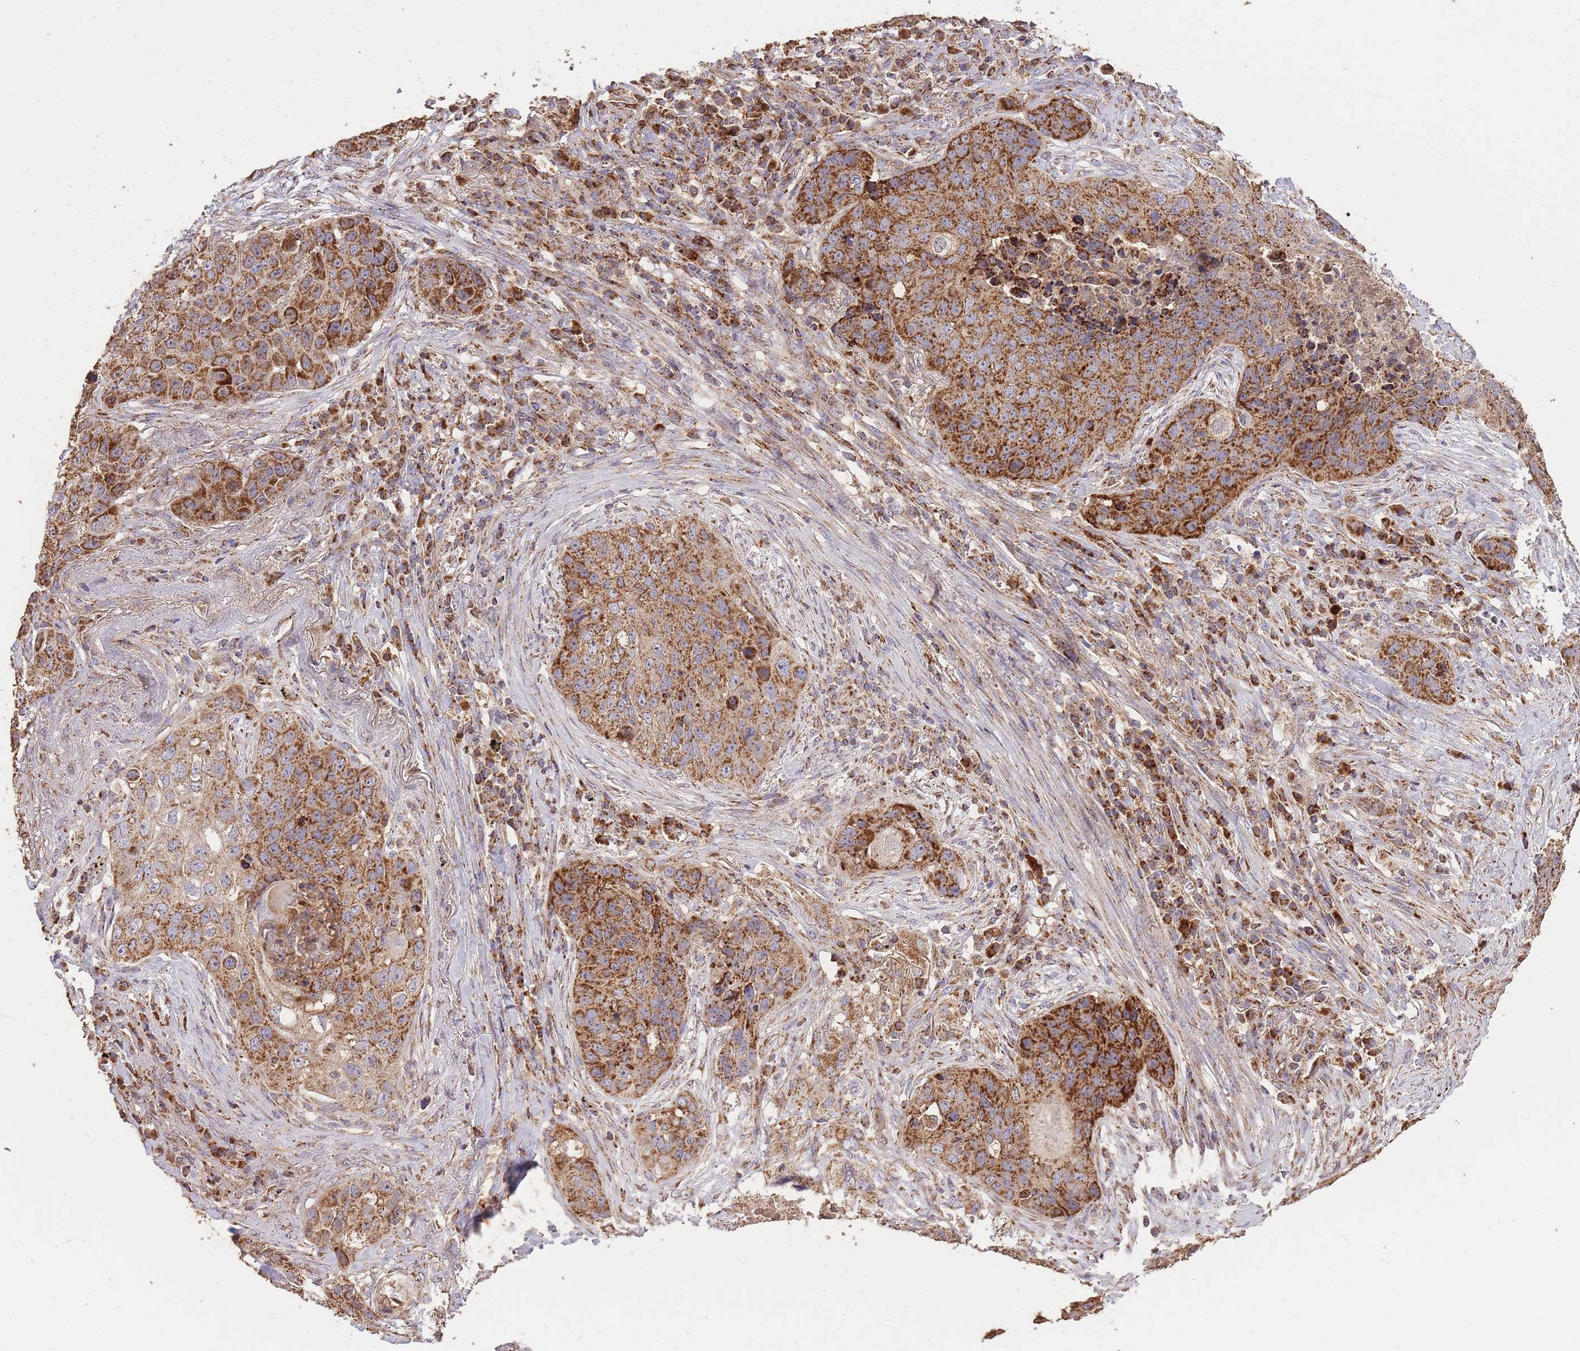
{"staining": {"intensity": "strong", "quantity": ">75%", "location": "cytoplasmic/membranous"}, "tissue": "lung cancer", "cell_type": "Tumor cells", "image_type": "cancer", "snomed": [{"axis": "morphology", "description": "Squamous cell carcinoma, NOS"}, {"axis": "topography", "description": "Lung"}], "caption": "Immunohistochemical staining of human lung squamous cell carcinoma demonstrates high levels of strong cytoplasmic/membranous protein expression in about >75% of tumor cells.", "gene": "PREP", "patient": {"sex": "female", "age": 63}}